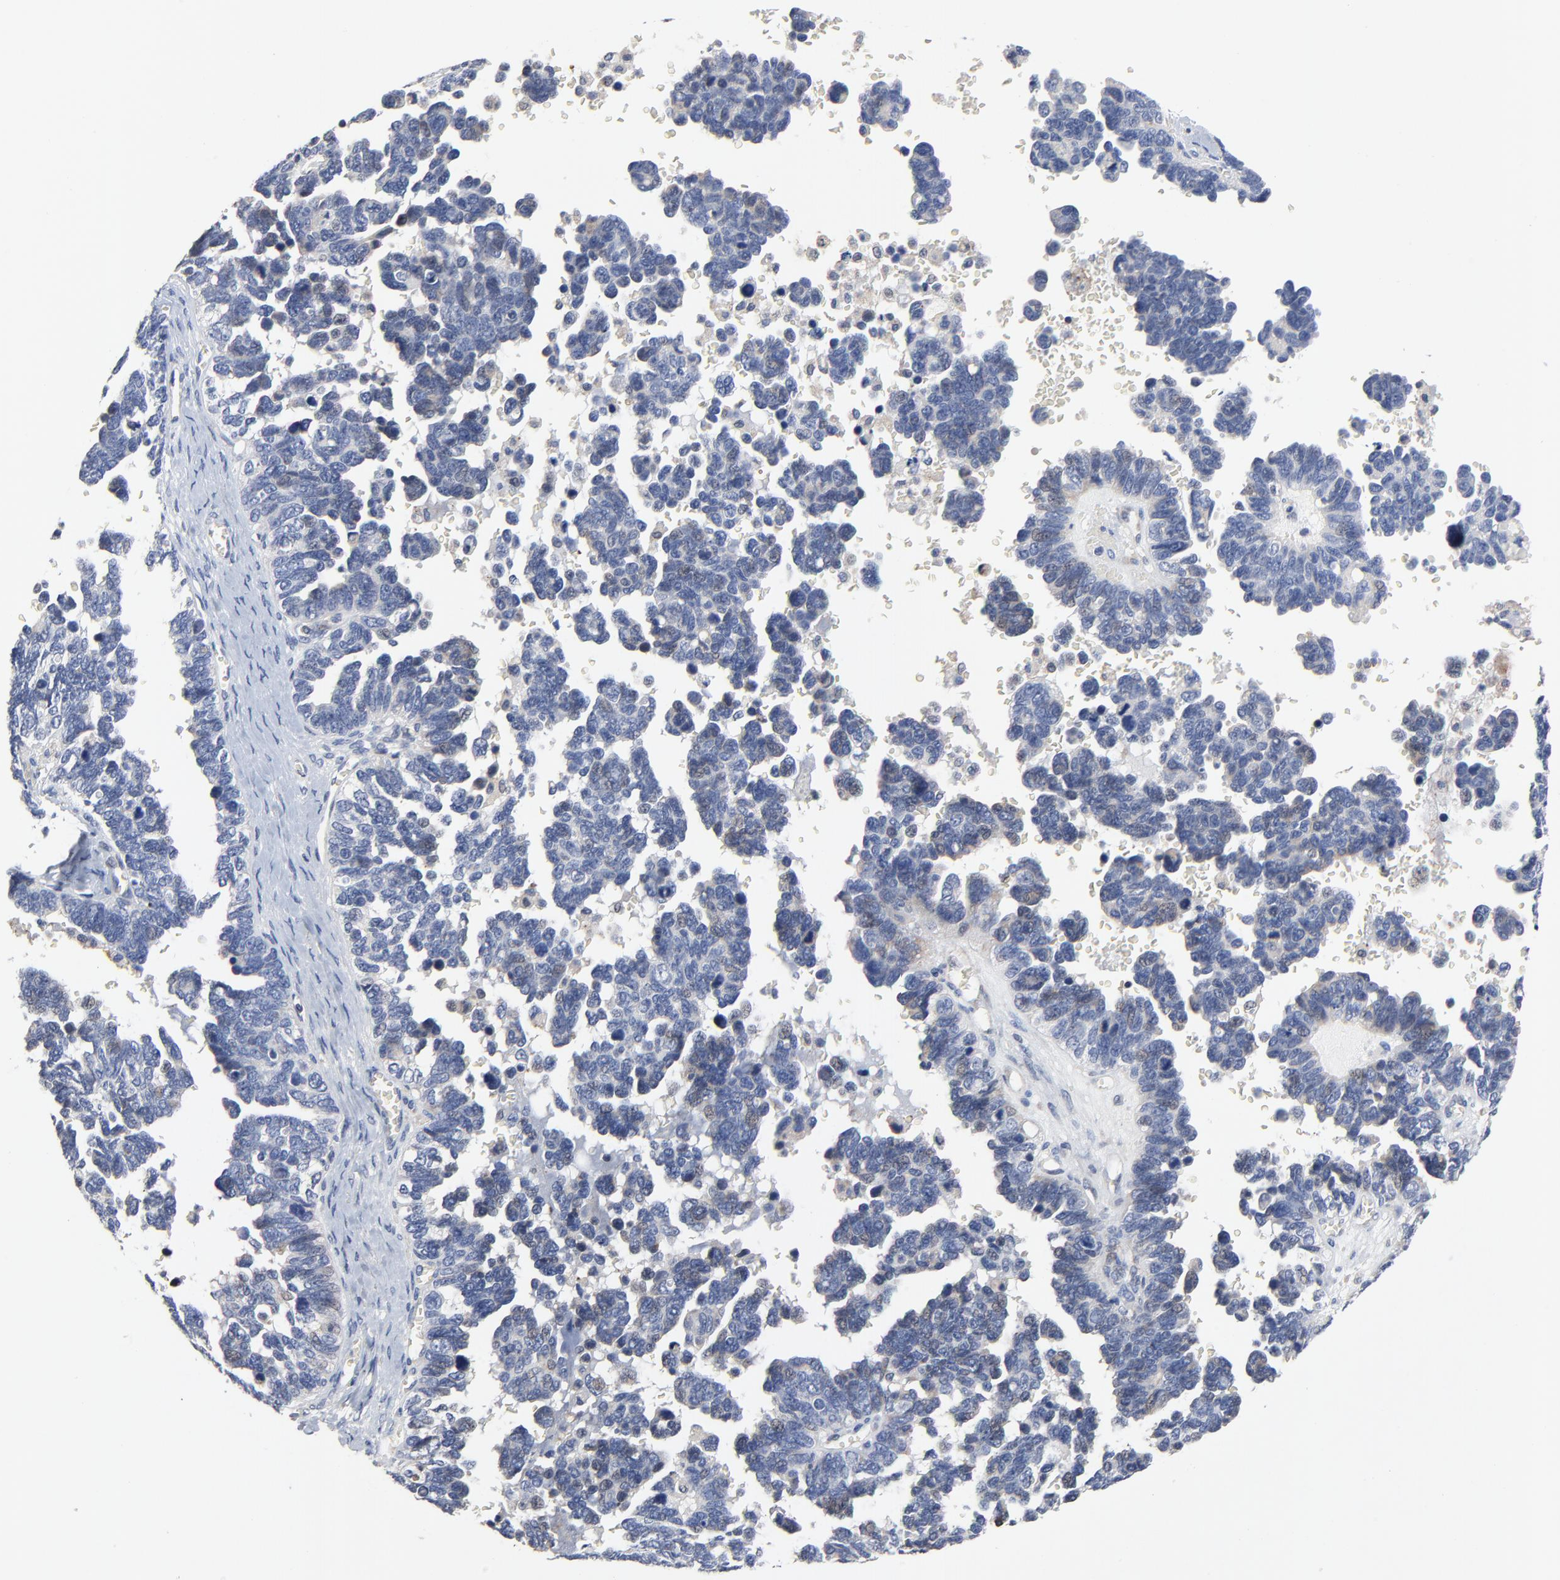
{"staining": {"intensity": "weak", "quantity": "<25%", "location": "cytoplasmic/membranous"}, "tissue": "ovarian cancer", "cell_type": "Tumor cells", "image_type": "cancer", "snomed": [{"axis": "morphology", "description": "Cystadenocarcinoma, serous, NOS"}, {"axis": "topography", "description": "Ovary"}], "caption": "DAB immunohistochemical staining of serous cystadenocarcinoma (ovarian) shows no significant positivity in tumor cells. (Brightfield microscopy of DAB (3,3'-diaminobenzidine) immunohistochemistry at high magnification).", "gene": "SKAP1", "patient": {"sex": "female", "age": 69}}